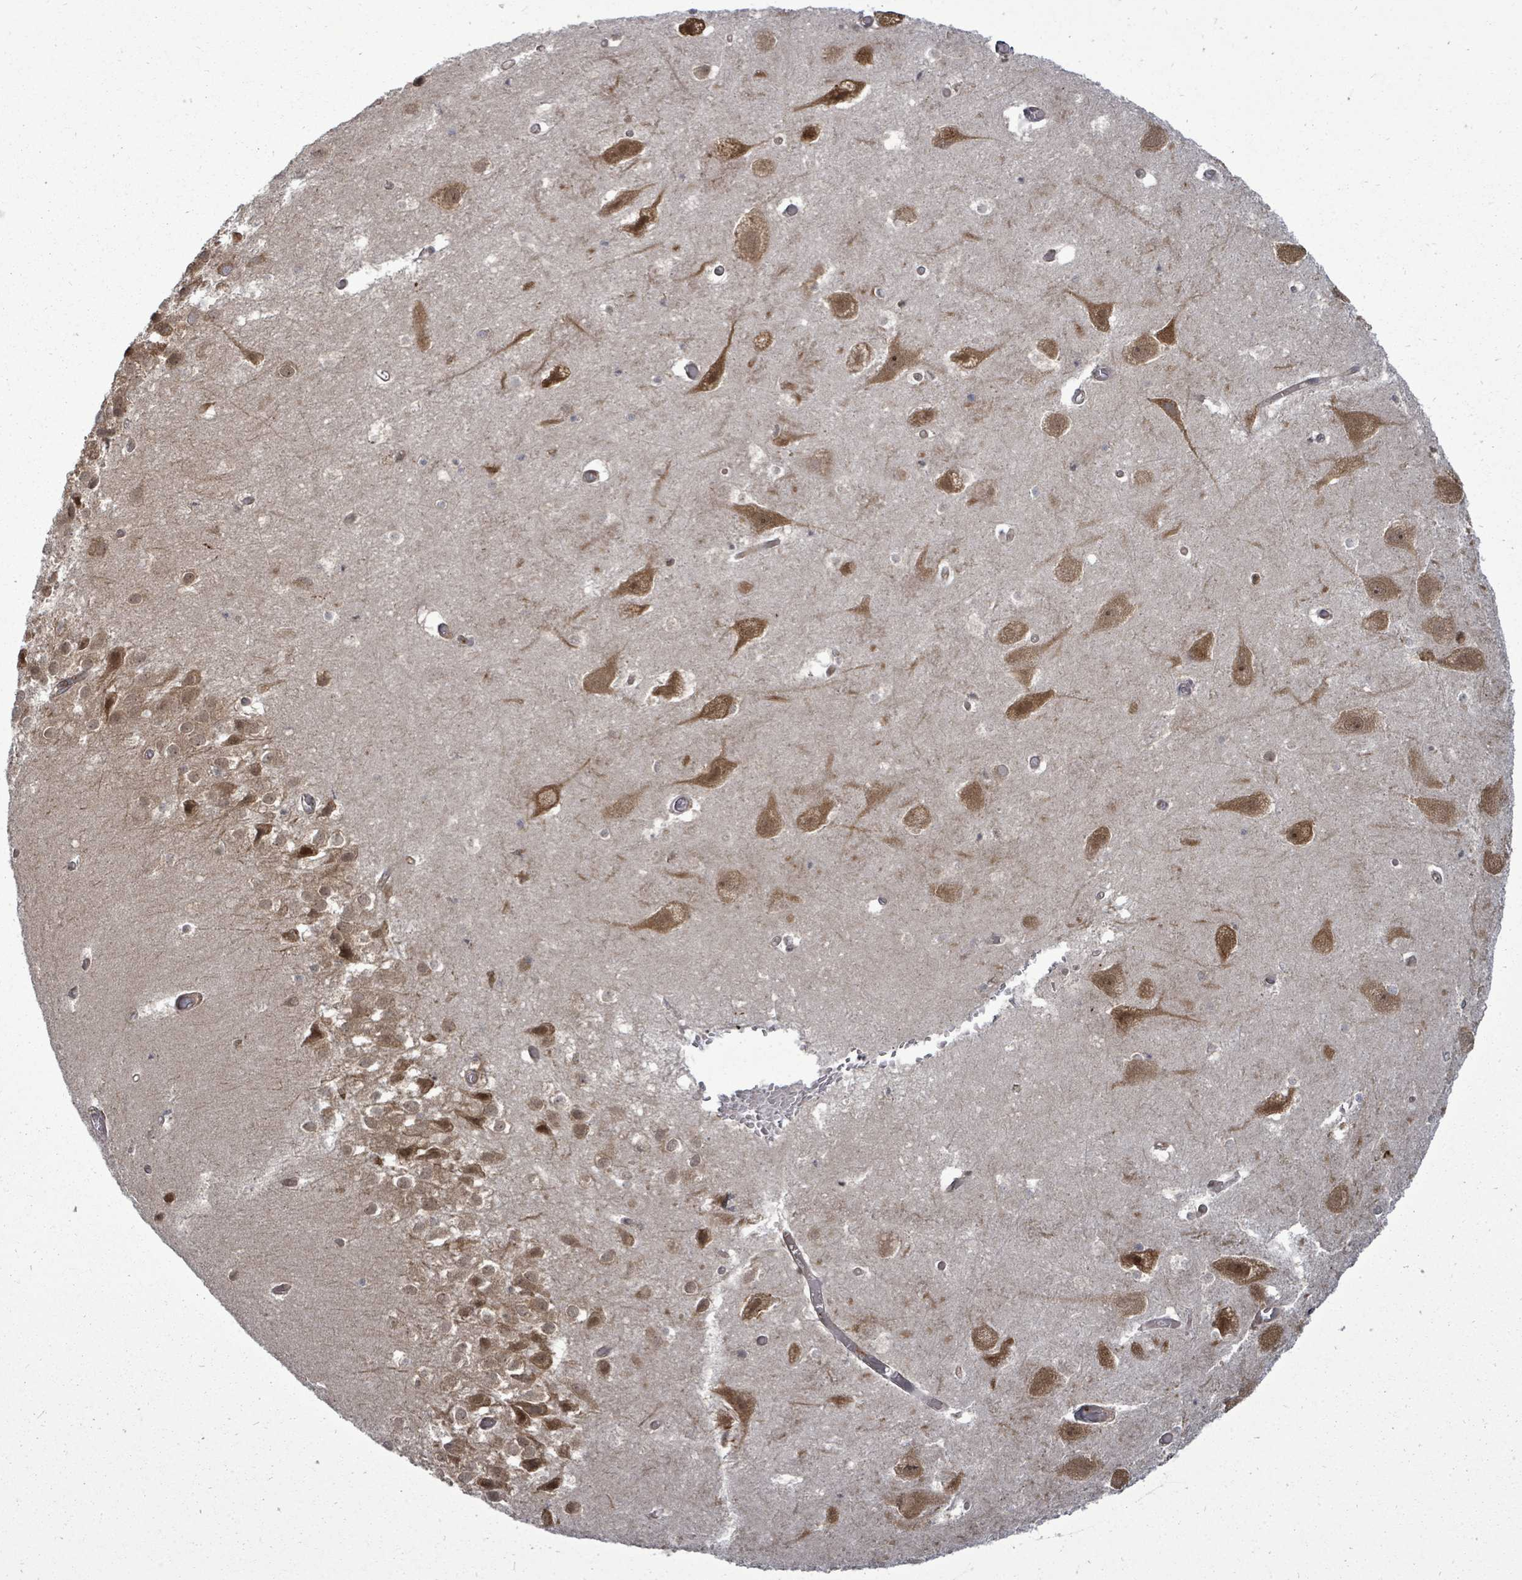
{"staining": {"intensity": "moderate", "quantity": "<25%", "location": "cytoplasmic/membranous"}, "tissue": "hippocampus", "cell_type": "Glial cells", "image_type": "normal", "snomed": [{"axis": "morphology", "description": "Normal tissue, NOS"}, {"axis": "topography", "description": "Hippocampus"}], "caption": "Moderate cytoplasmic/membranous expression is seen in approximately <25% of glial cells in unremarkable hippocampus. Ihc stains the protein in brown and the nuclei are stained blue.", "gene": "EIF3CL", "patient": {"sex": "female", "age": 52}}